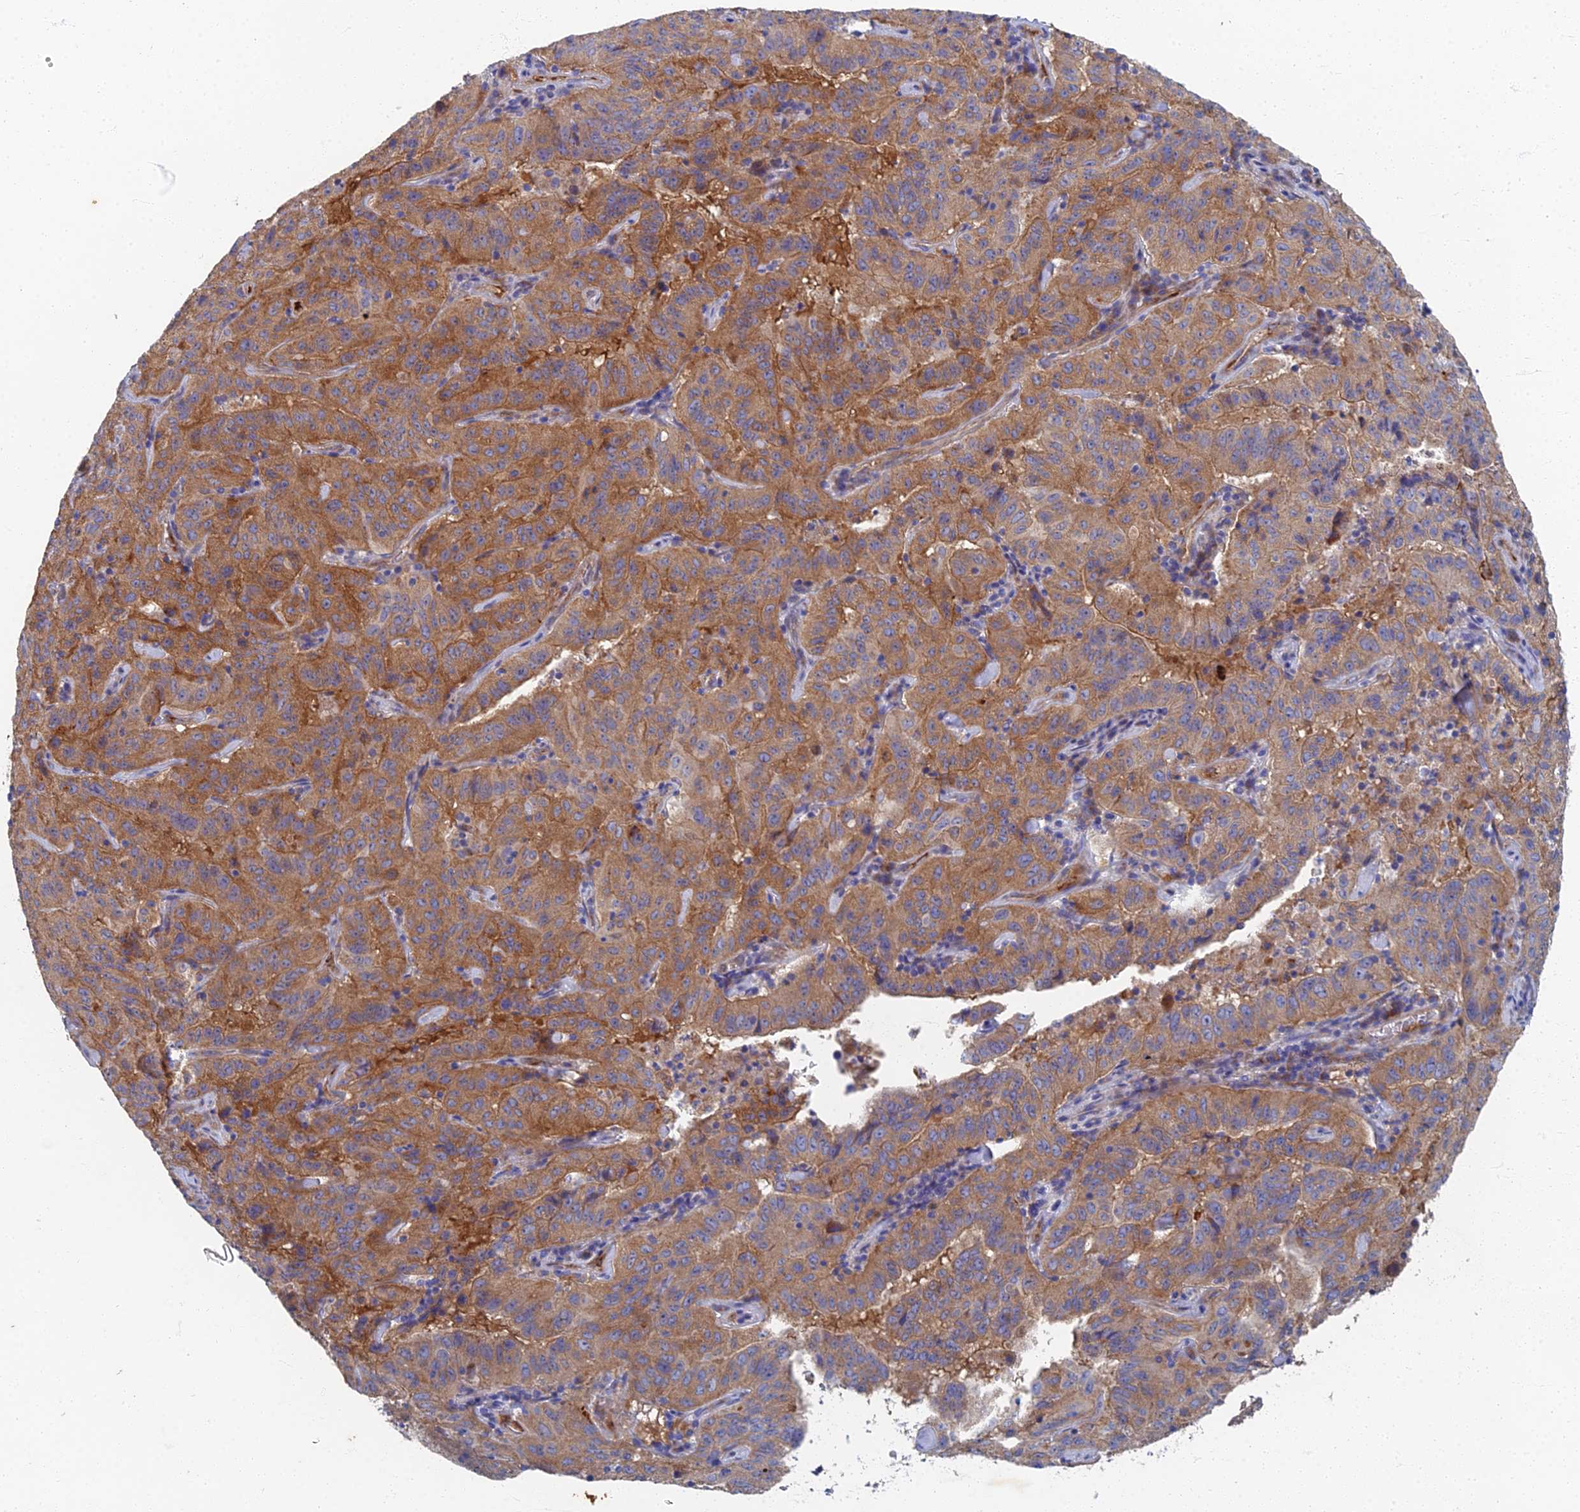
{"staining": {"intensity": "moderate", "quantity": ">75%", "location": "cytoplasmic/membranous"}, "tissue": "pancreatic cancer", "cell_type": "Tumor cells", "image_type": "cancer", "snomed": [{"axis": "morphology", "description": "Adenocarcinoma, NOS"}, {"axis": "topography", "description": "Pancreas"}], "caption": "Approximately >75% of tumor cells in human adenocarcinoma (pancreatic) reveal moderate cytoplasmic/membranous protein staining as visualized by brown immunohistochemical staining.", "gene": "RNASEK", "patient": {"sex": "male", "age": 63}}